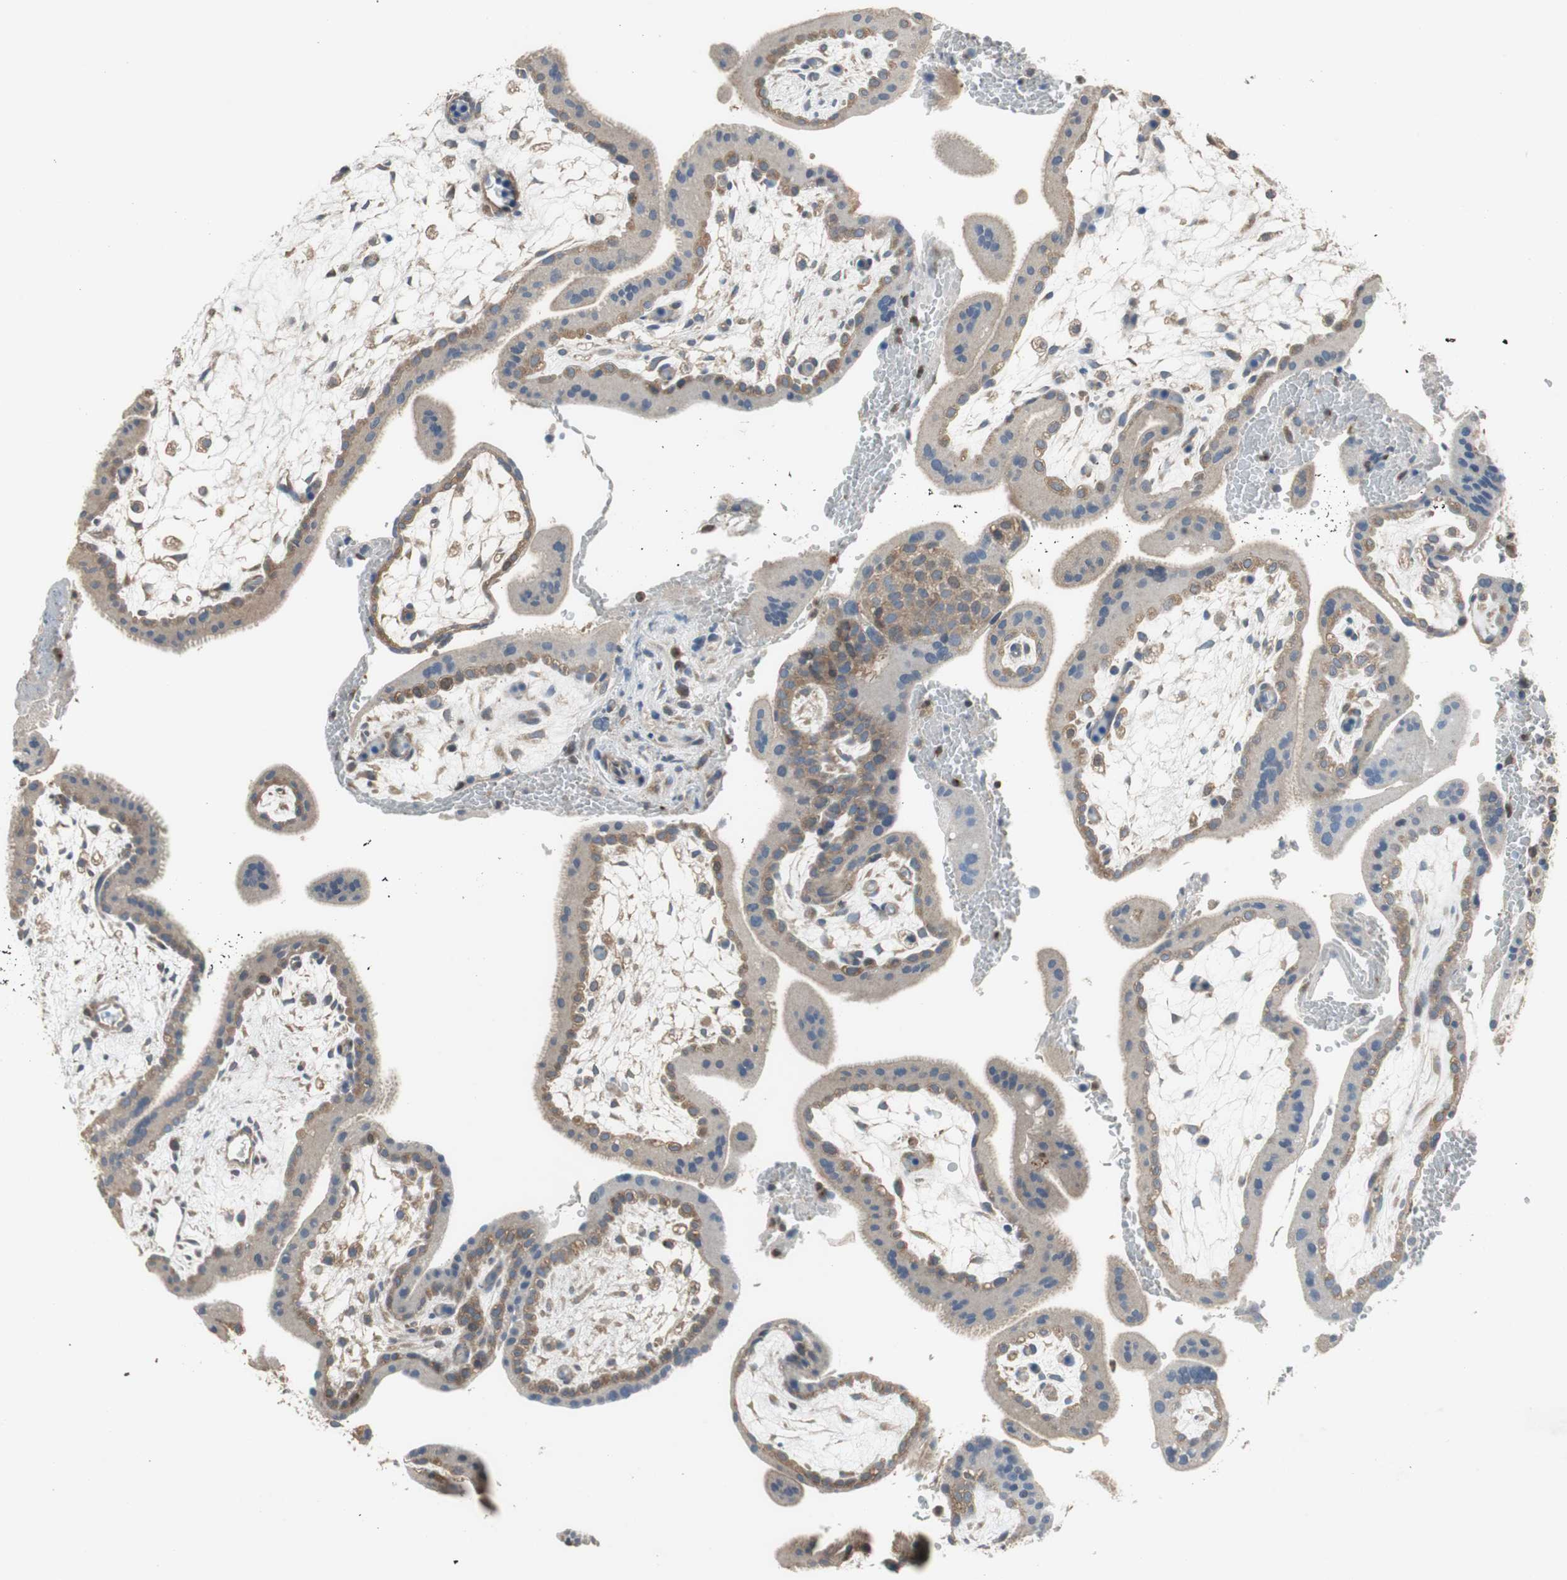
{"staining": {"intensity": "moderate", "quantity": ">75%", "location": "cytoplasmic/membranous"}, "tissue": "placenta", "cell_type": "Decidual cells", "image_type": "normal", "snomed": [{"axis": "morphology", "description": "Normal tissue, NOS"}, {"axis": "topography", "description": "Placenta"}], "caption": "Immunohistochemical staining of unremarkable human placenta exhibits >75% levels of moderate cytoplasmic/membranous protein expression in approximately >75% of decidual cells. Immunohistochemistry (ihc) stains the protein in brown and the nuclei are stained blue.", "gene": "PI4KB", "patient": {"sex": "female", "age": 35}}